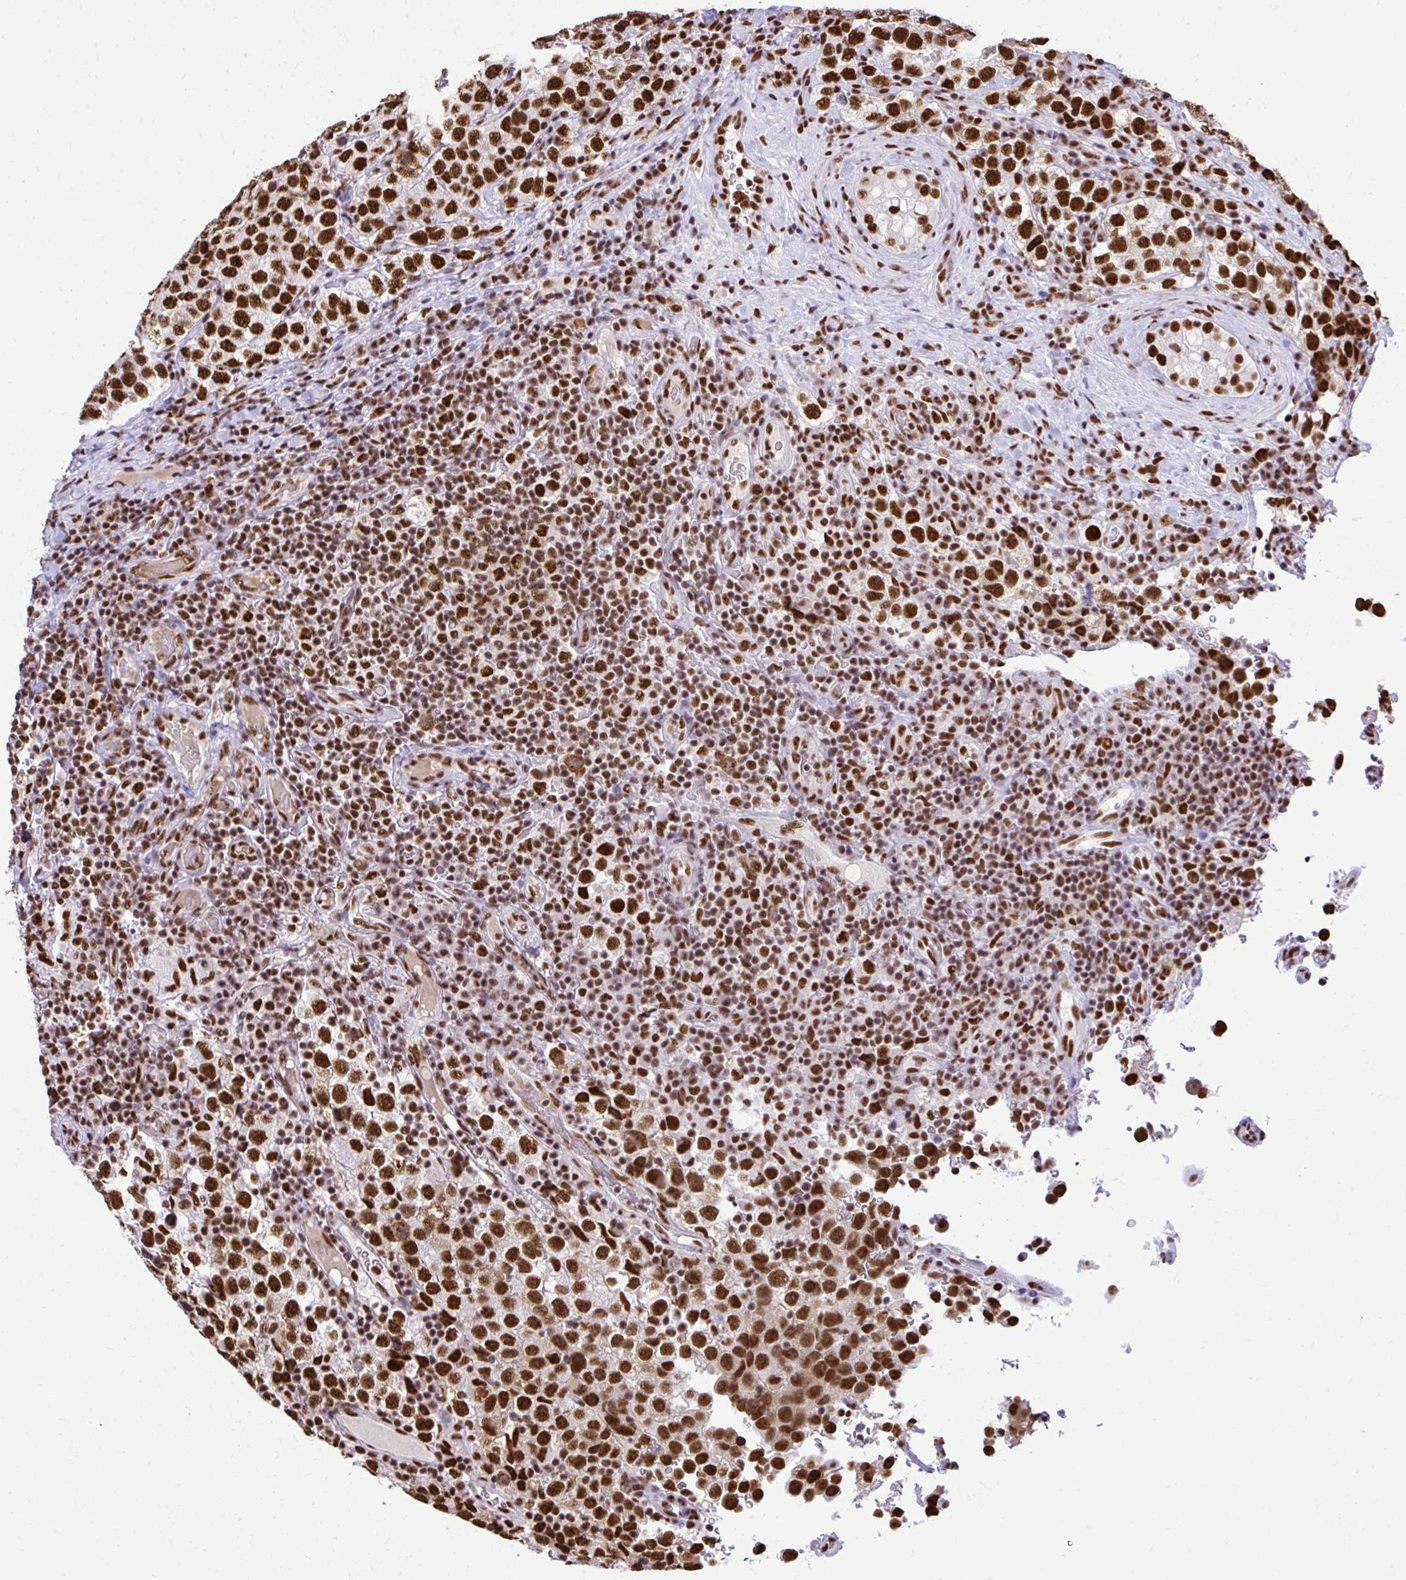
{"staining": {"intensity": "strong", "quantity": ">75%", "location": "nuclear"}, "tissue": "testis cancer", "cell_type": "Tumor cells", "image_type": "cancer", "snomed": [{"axis": "morphology", "description": "Seminoma, NOS"}, {"axis": "topography", "description": "Testis"}], "caption": "Approximately >75% of tumor cells in human seminoma (testis) display strong nuclear protein expression as visualized by brown immunohistochemical staining.", "gene": "PRPF19", "patient": {"sex": "male", "age": 34}}